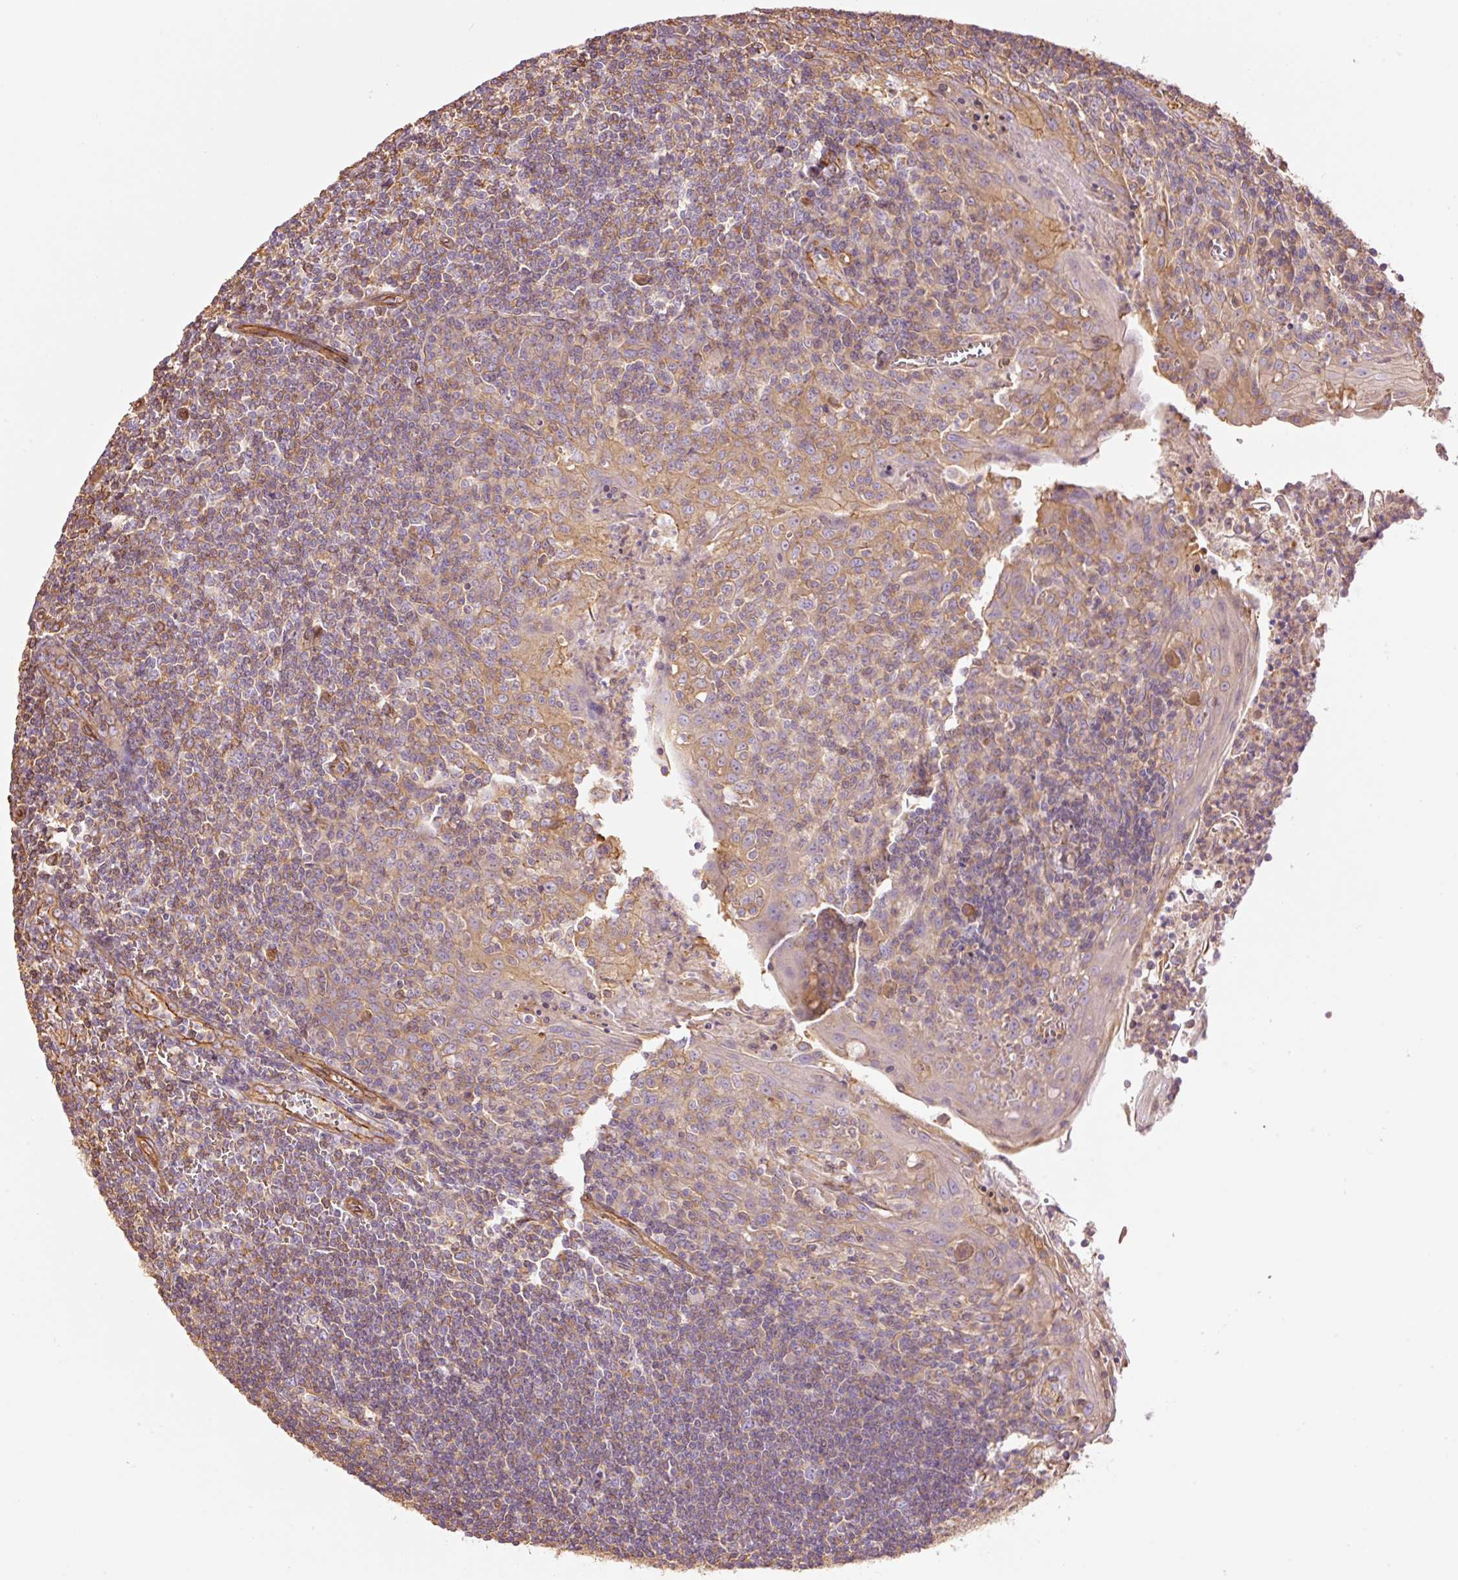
{"staining": {"intensity": "weak", "quantity": "<25%", "location": "cytoplasmic/membranous"}, "tissue": "tonsil", "cell_type": "Germinal center cells", "image_type": "normal", "snomed": [{"axis": "morphology", "description": "Normal tissue, NOS"}, {"axis": "topography", "description": "Tonsil"}], "caption": "Immunohistochemistry (IHC) histopathology image of unremarkable human tonsil stained for a protein (brown), which shows no expression in germinal center cells.", "gene": "PPP1R1B", "patient": {"sex": "male", "age": 27}}